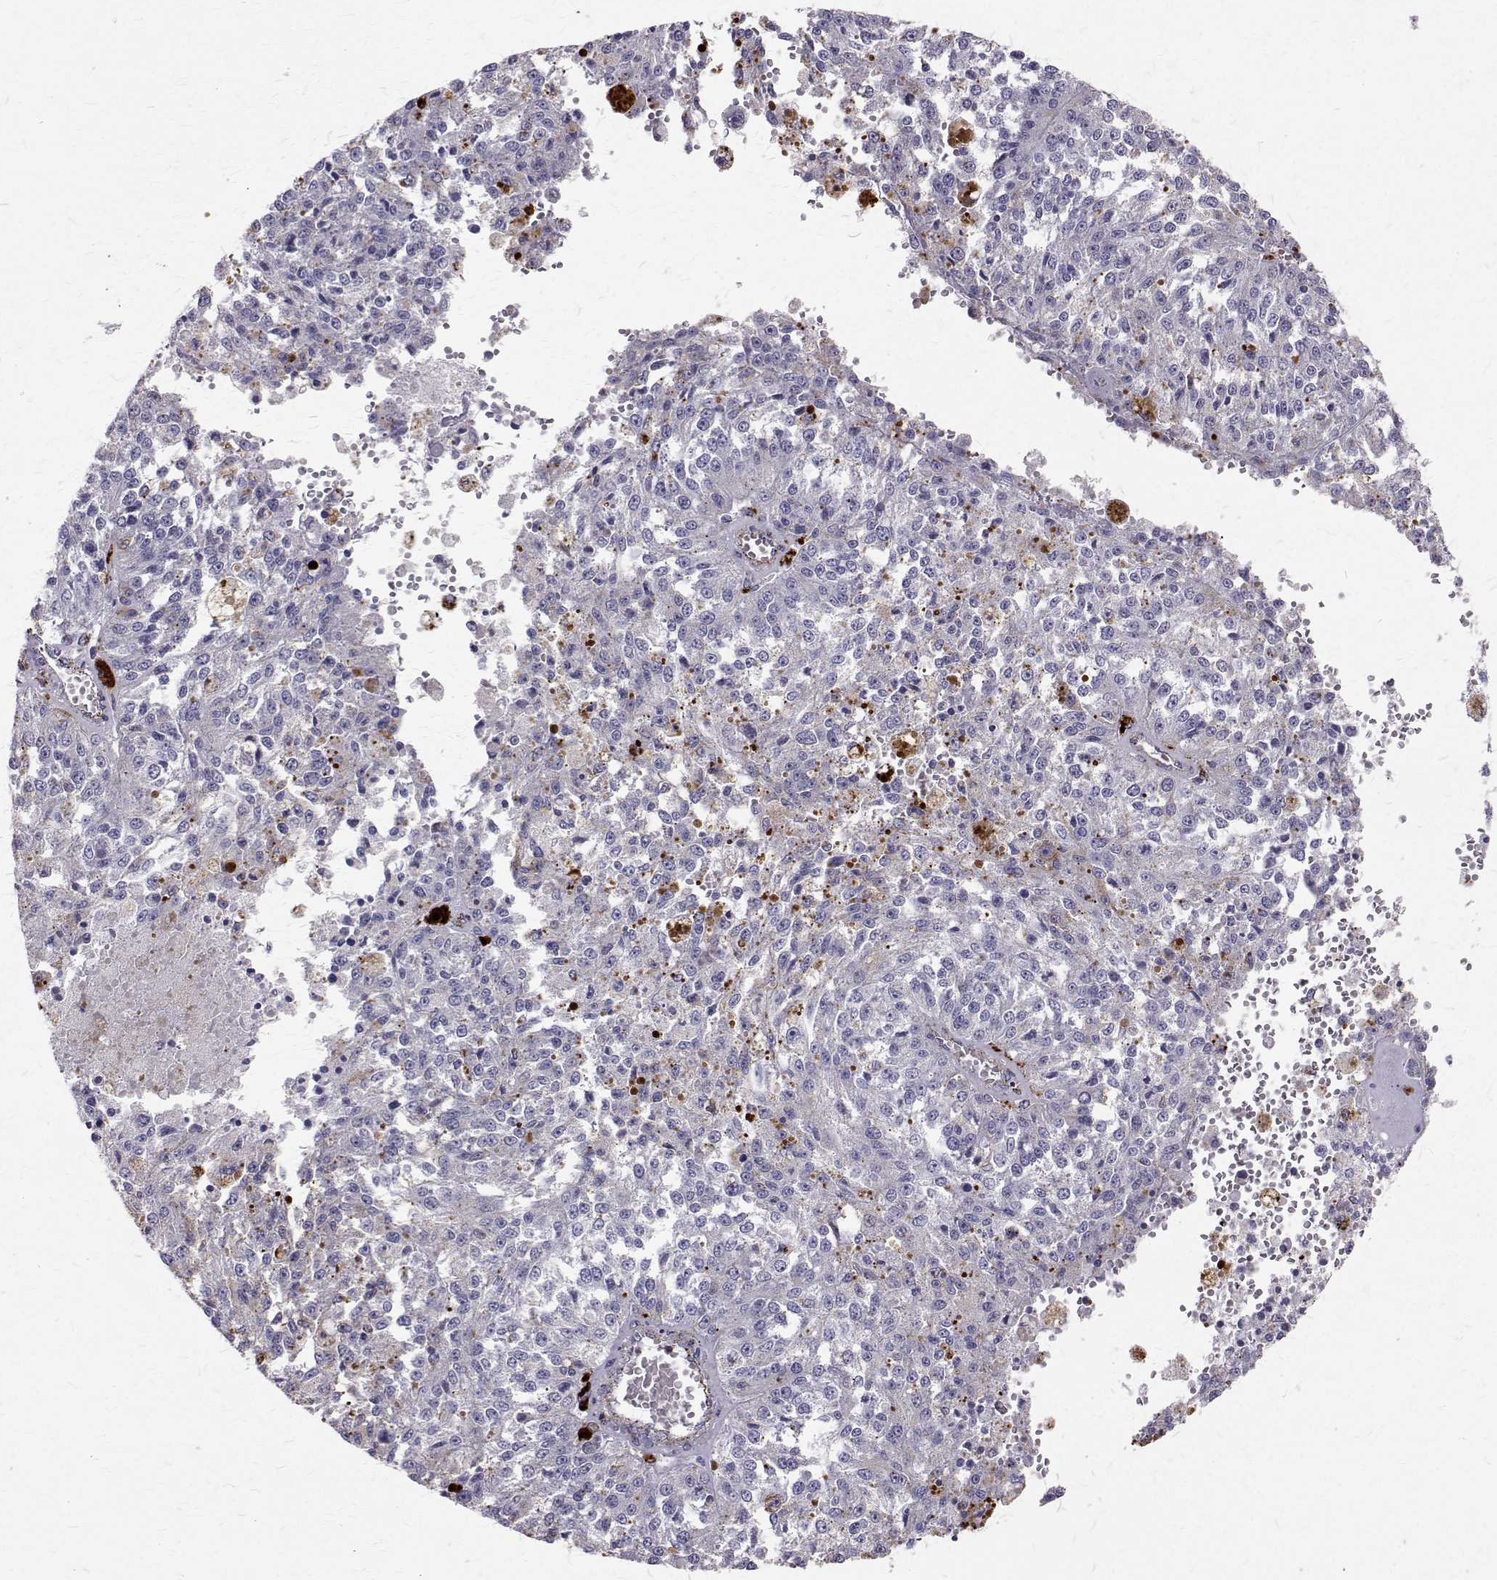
{"staining": {"intensity": "negative", "quantity": "none", "location": "none"}, "tissue": "melanoma", "cell_type": "Tumor cells", "image_type": "cancer", "snomed": [{"axis": "morphology", "description": "Malignant melanoma, Metastatic site"}, {"axis": "topography", "description": "Lymph node"}], "caption": "High power microscopy micrograph of an immunohistochemistry (IHC) micrograph of malignant melanoma (metastatic site), revealing no significant positivity in tumor cells.", "gene": "TPP1", "patient": {"sex": "female", "age": 64}}